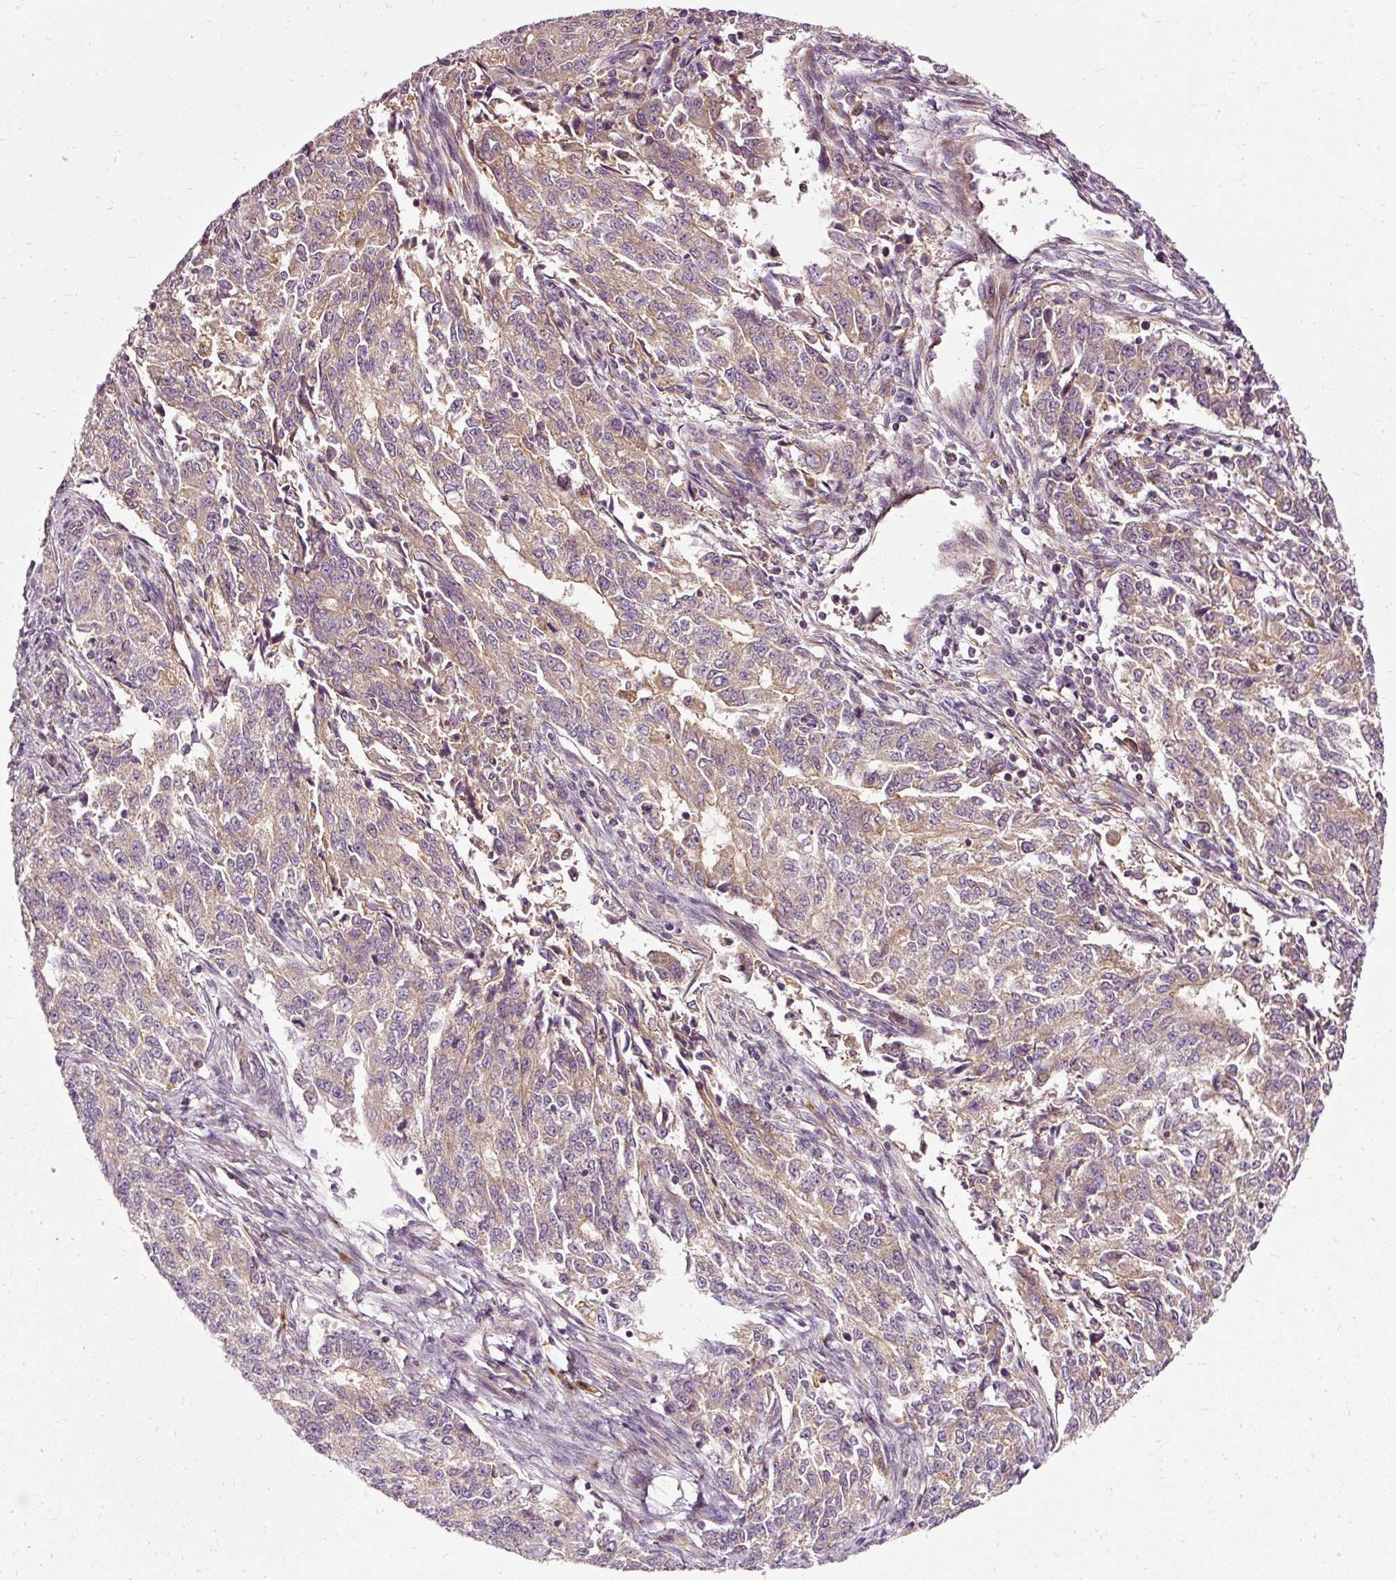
{"staining": {"intensity": "weak", "quantity": "25%-75%", "location": "cytoplasmic/membranous"}, "tissue": "endometrial cancer", "cell_type": "Tumor cells", "image_type": "cancer", "snomed": [{"axis": "morphology", "description": "Adenocarcinoma, NOS"}, {"axis": "topography", "description": "Endometrium"}], "caption": "Weak cytoplasmic/membranous staining is seen in about 25%-75% of tumor cells in endometrial cancer (adenocarcinoma).", "gene": "NAPA", "patient": {"sex": "female", "age": 50}}